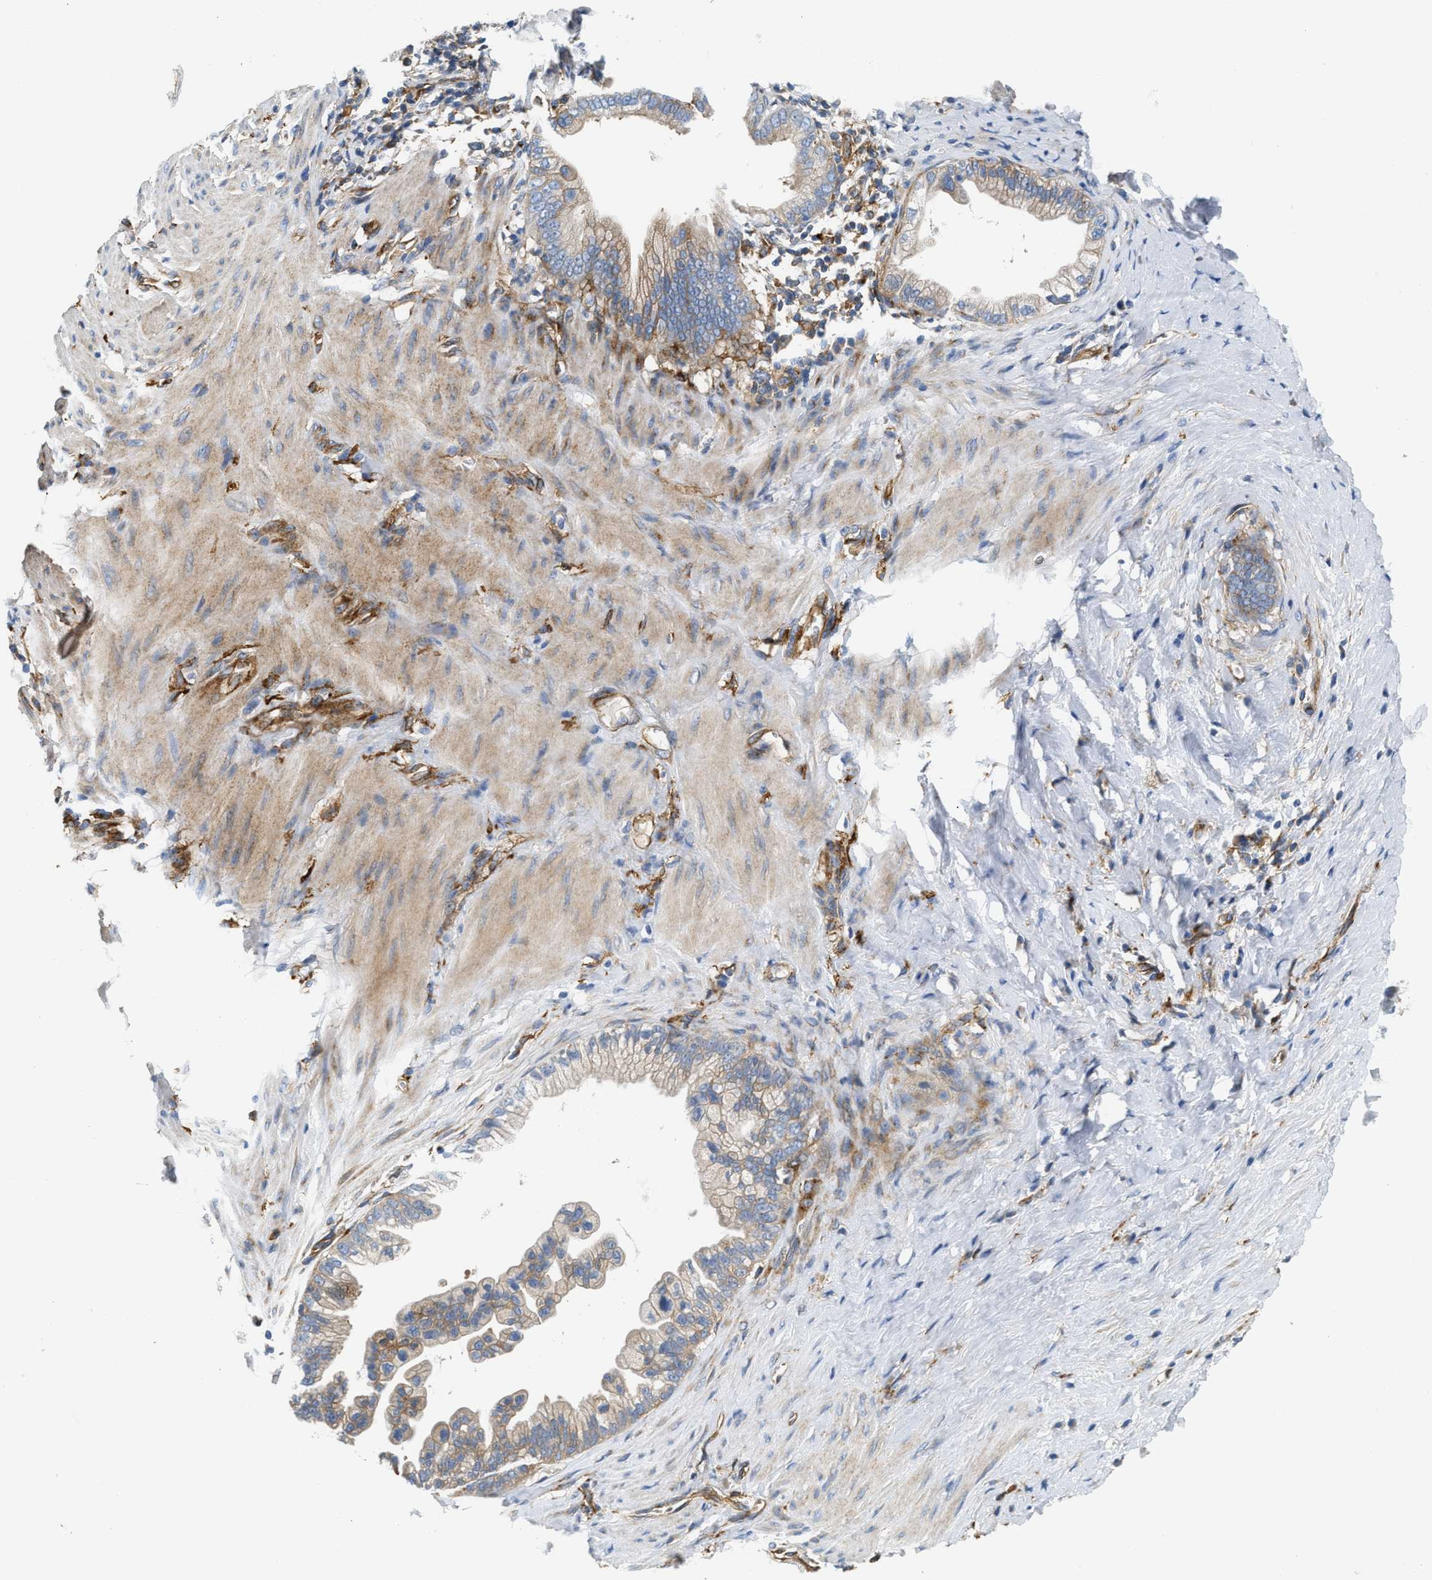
{"staining": {"intensity": "weak", "quantity": "<25%", "location": "cytoplasmic/membranous"}, "tissue": "pancreatic cancer", "cell_type": "Tumor cells", "image_type": "cancer", "snomed": [{"axis": "morphology", "description": "Adenocarcinoma, NOS"}, {"axis": "topography", "description": "Pancreas"}], "caption": "This is an immunohistochemistry (IHC) image of human adenocarcinoma (pancreatic). There is no staining in tumor cells.", "gene": "NSUN7", "patient": {"sex": "male", "age": 69}}